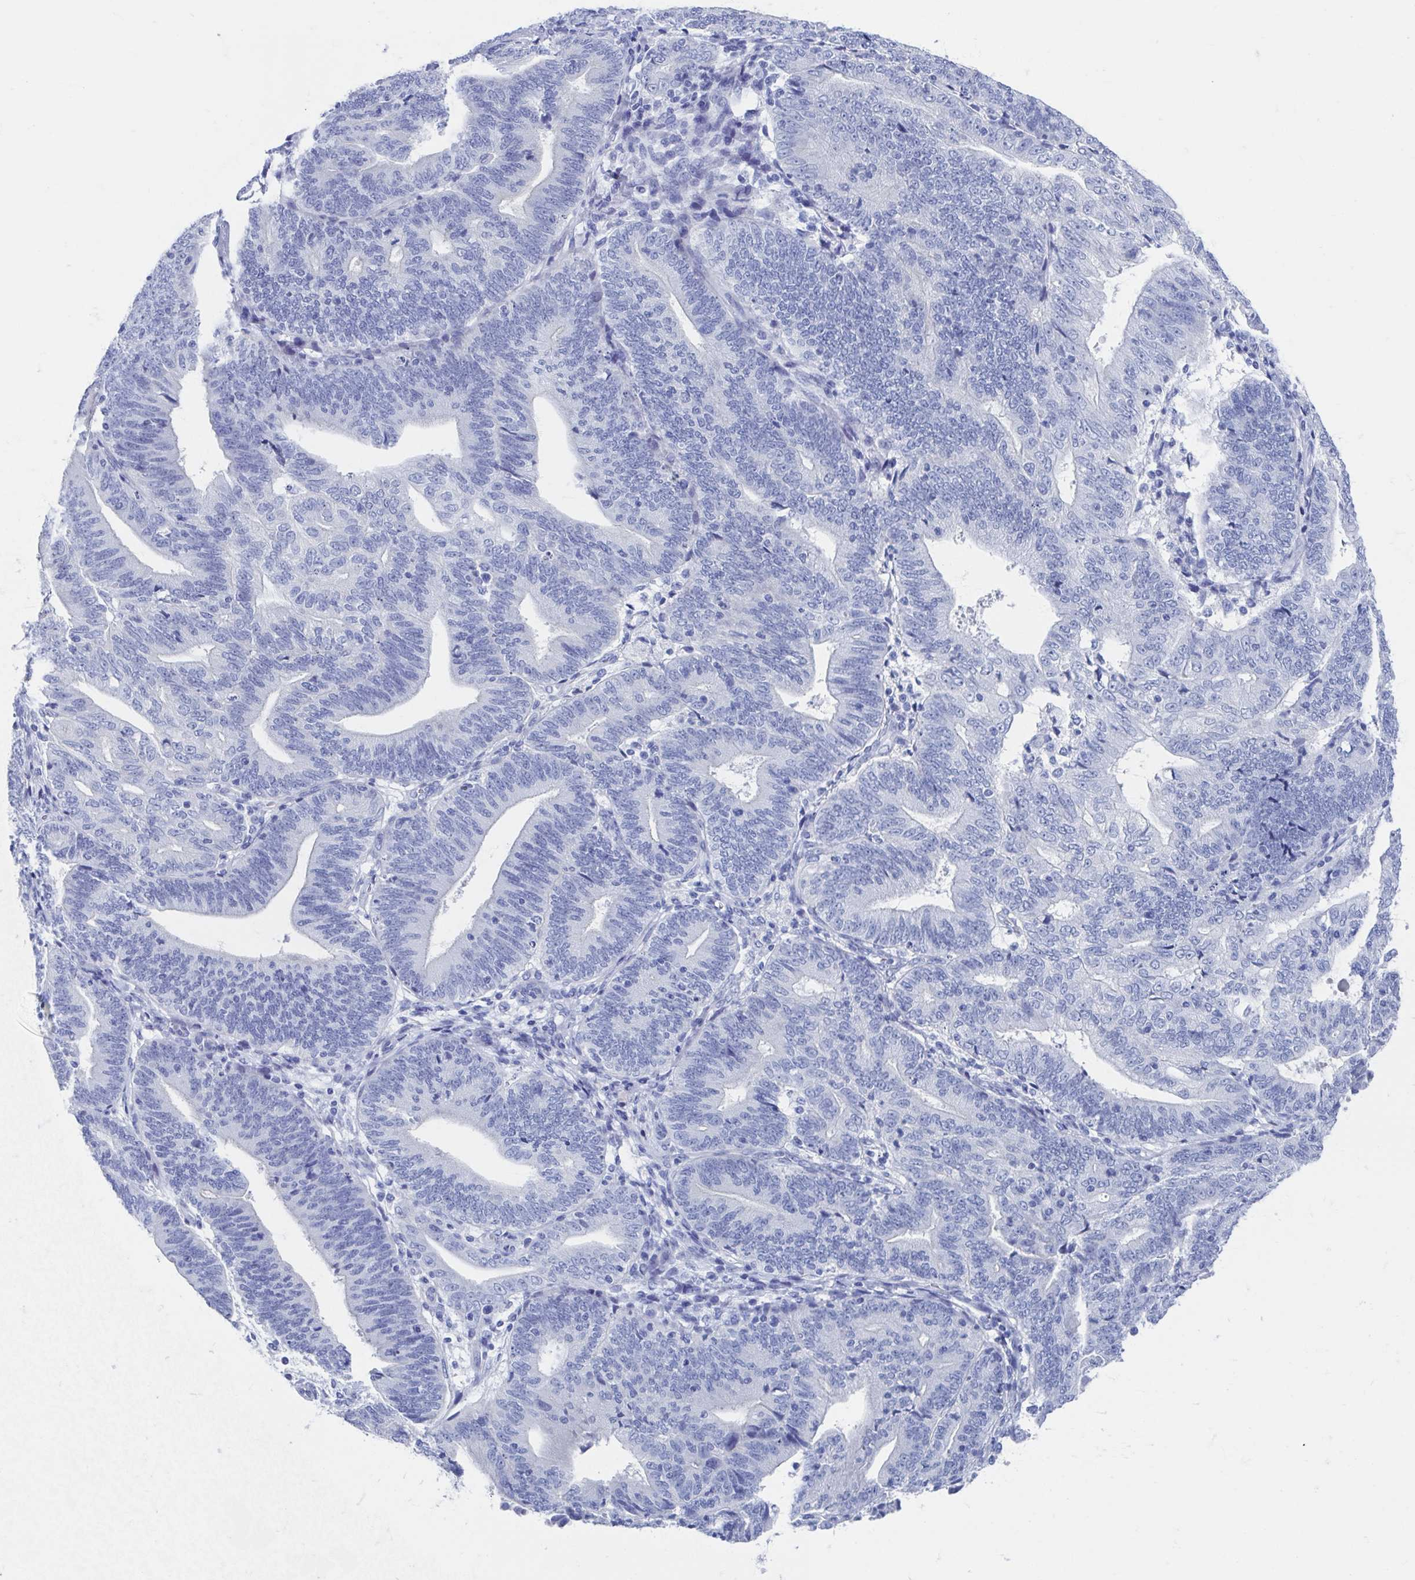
{"staining": {"intensity": "negative", "quantity": "none", "location": "none"}, "tissue": "endometrial cancer", "cell_type": "Tumor cells", "image_type": "cancer", "snomed": [{"axis": "morphology", "description": "Adenocarcinoma, NOS"}, {"axis": "topography", "description": "Endometrium"}], "caption": "Adenocarcinoma (endometrial) stained for a protein using IHC exhibits no staining tumor cells.", "gene": "SHCBP1L", "patient": {"sex": "female", "age": 70}}